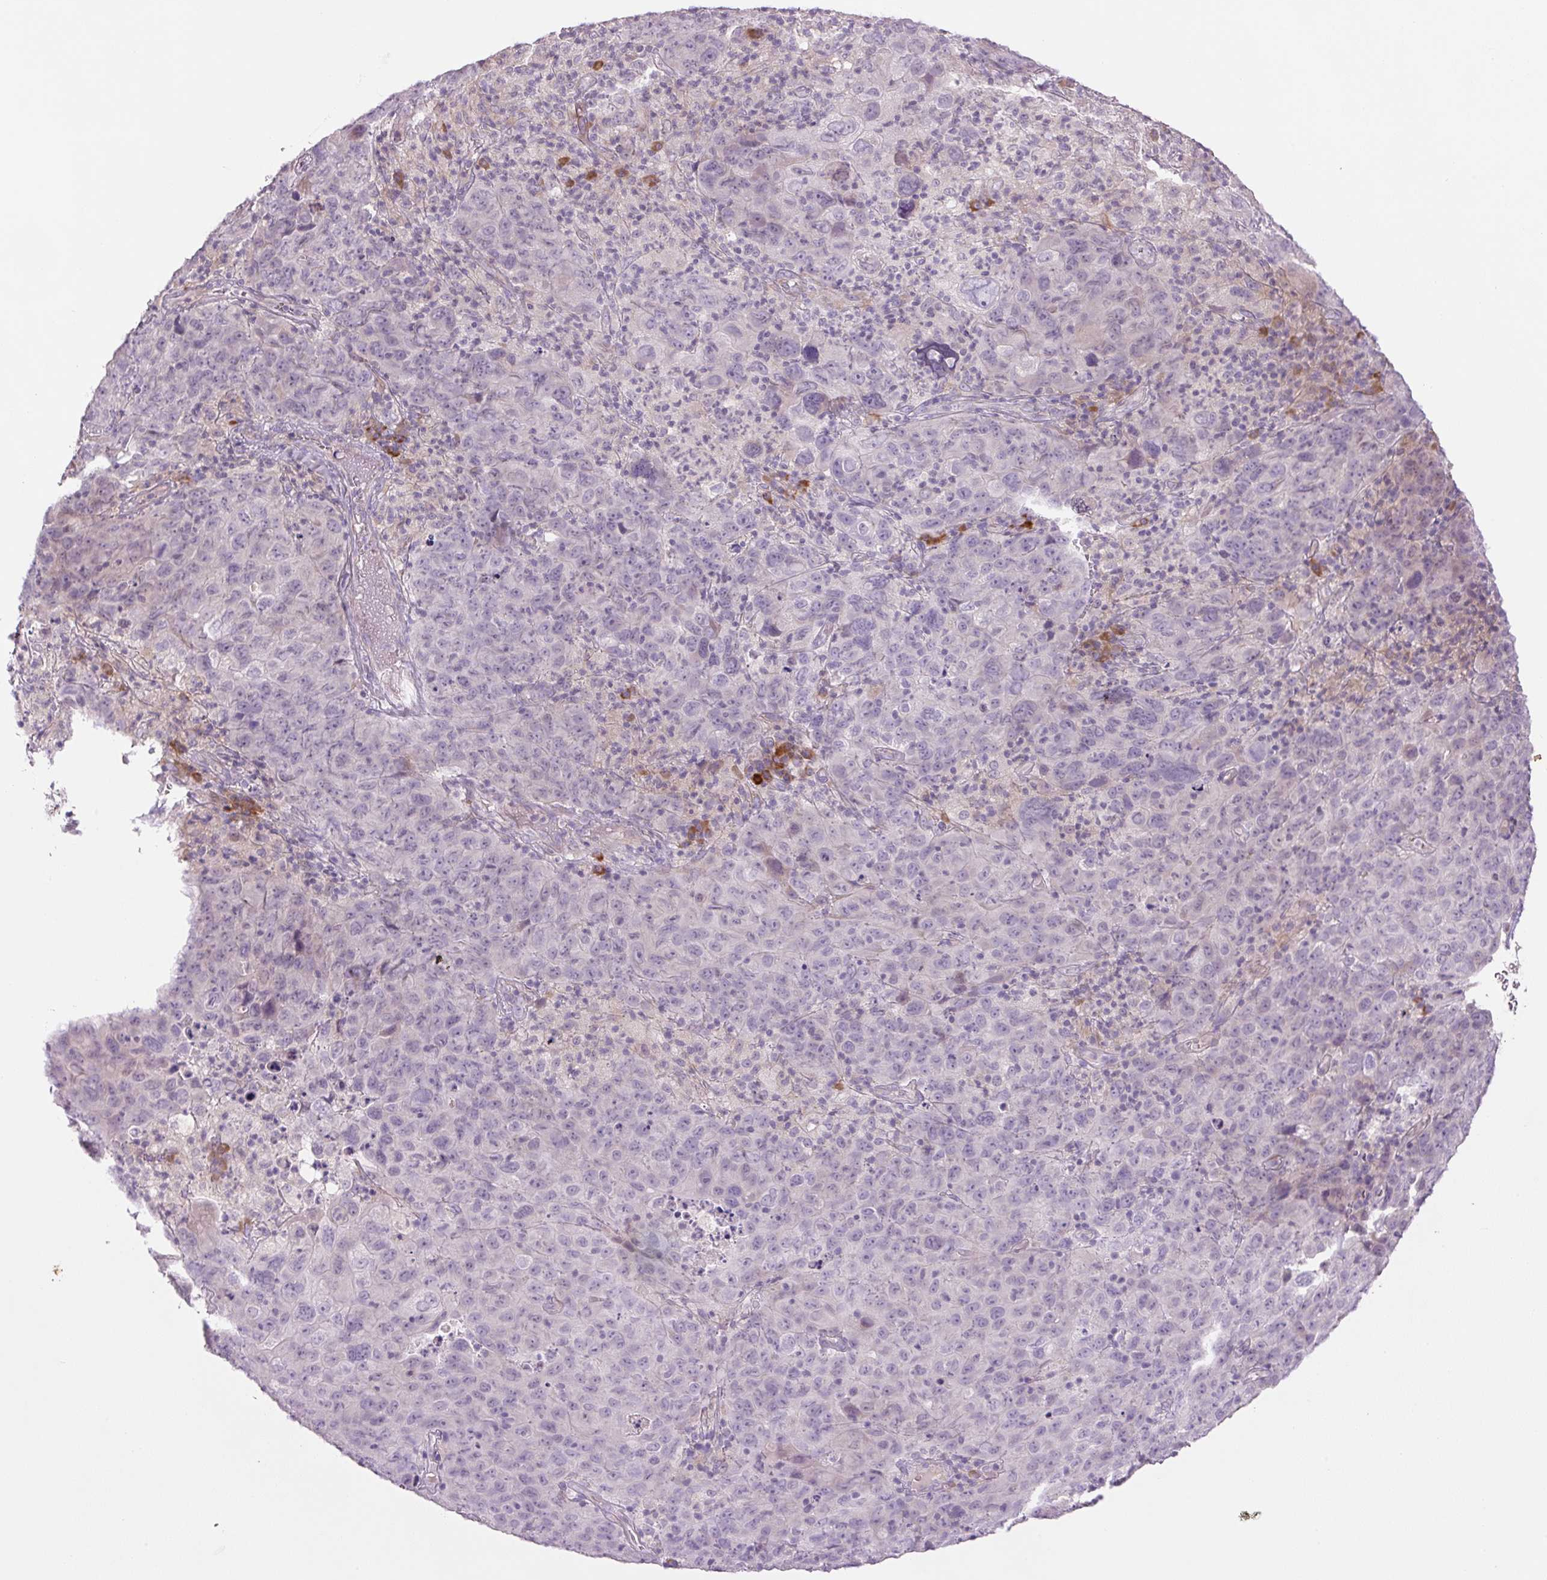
{"staining": {"intensity": "negative", "quantity": "none", "location": "none"}, "tissue": "cervical cancer", "cell_type": "Tumor cells", "image_type": "cancer", "snomed": [{"axis": "morphology", "description": "Squamous cell carcinoma, NOS"}, {"axis": "topography", "description": "Cervix"}], "caption": "This is an IHC micrograph of human squamous cell carcinoma (cervical). There is no staining in tumor cells.", "gene": "TMEM100", "patient": {"sex": "female", "age": 44}}